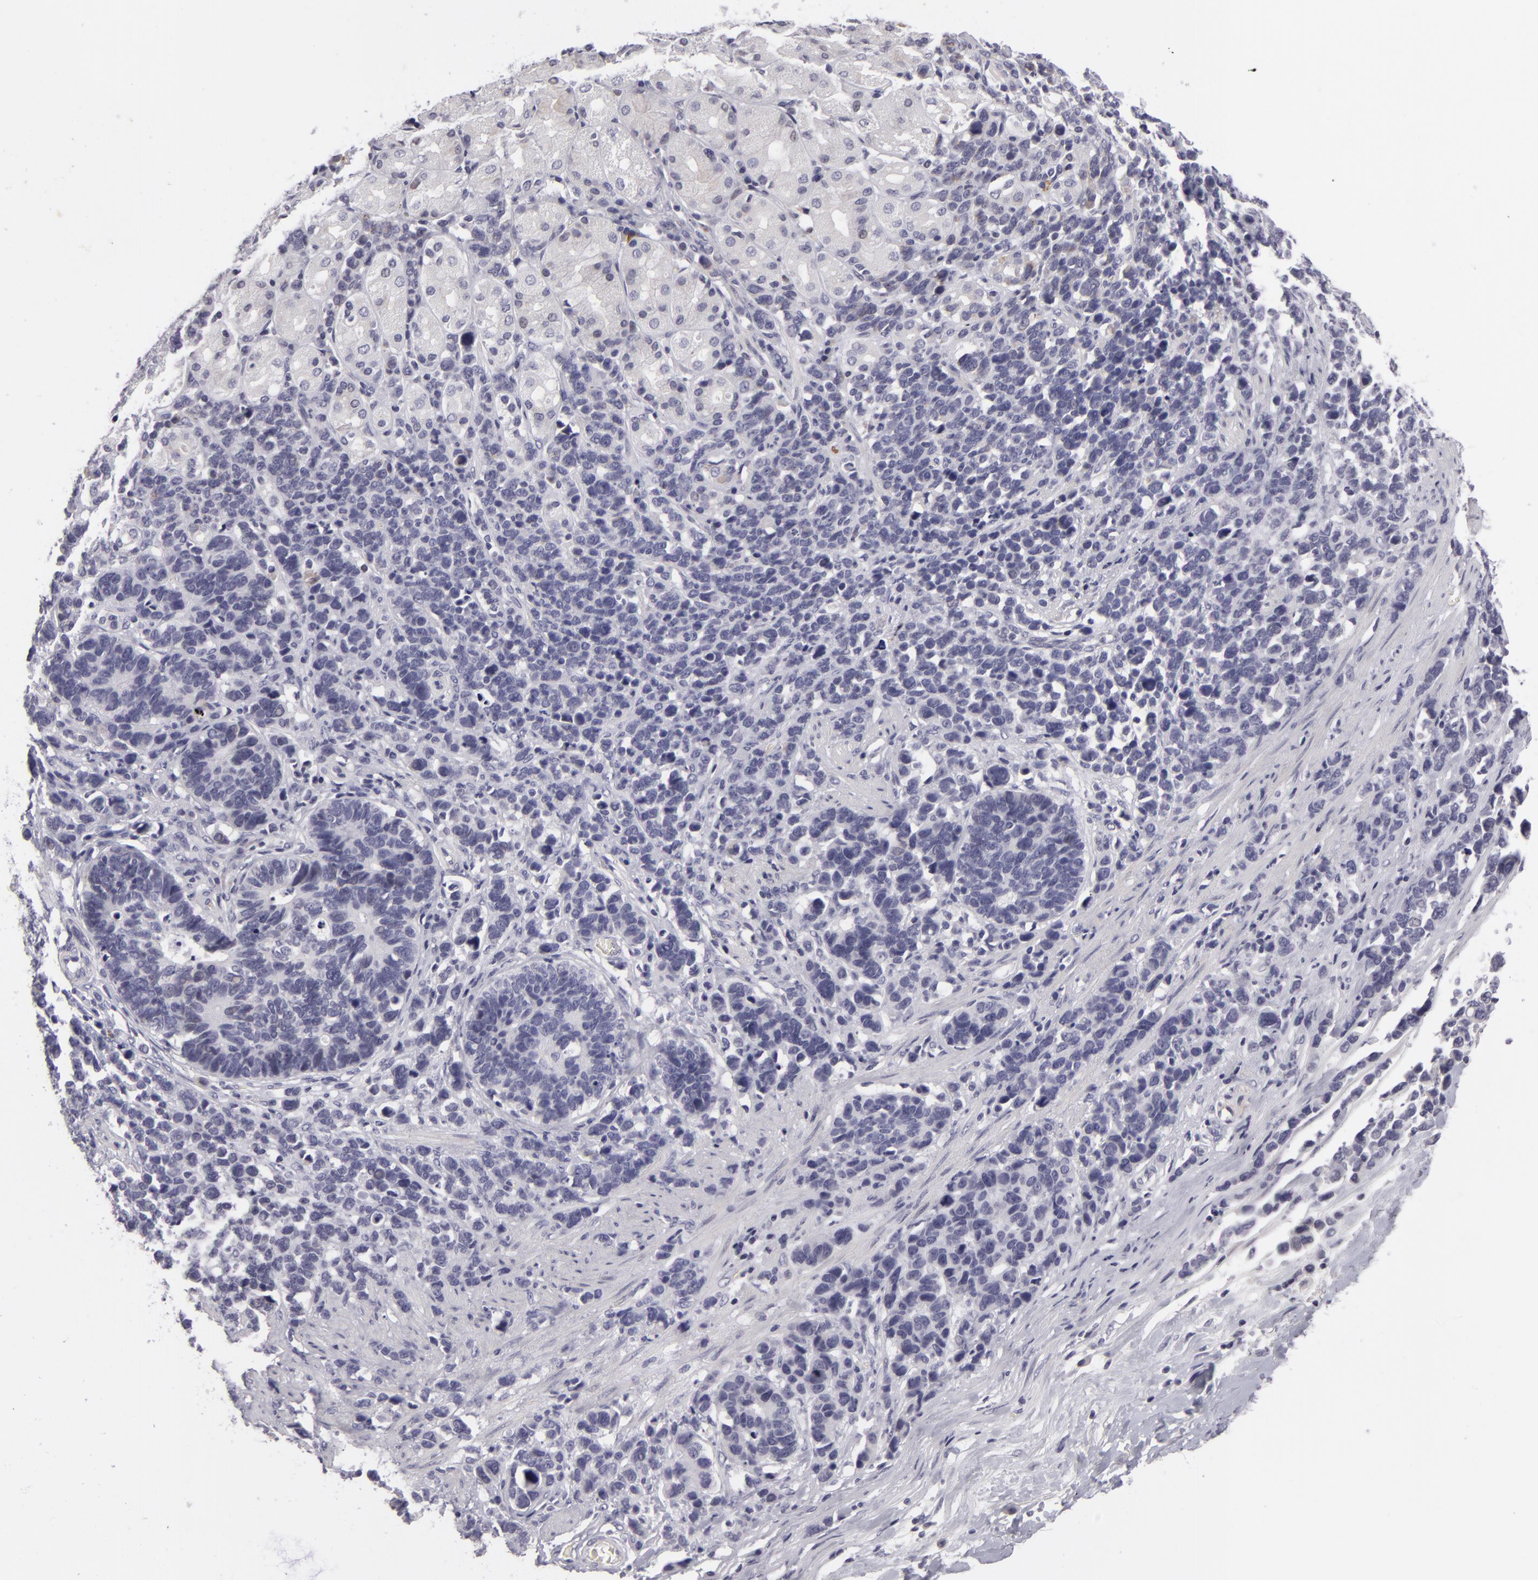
{"staining": {"intensity": "negative", "quantity": "none", "location": "none"}, "tissue": "stomach cancer", "cell_type": "Tumor cells", "image_type": "cancer", "snomed": [{"axis": "morphology", "description": "Adenocarcinoma, NOS"}, {"axis": "topography", "description": "Stomach, upper"}], "caption": "IHC image of human adenocarcinoma (stomach) stained for a protein (brown), which exhibits no expression in tumor cells. Nuclei are stained in blue.", "gene": "NLGN4X", "patient": {"sex": "male", "age": 71}}